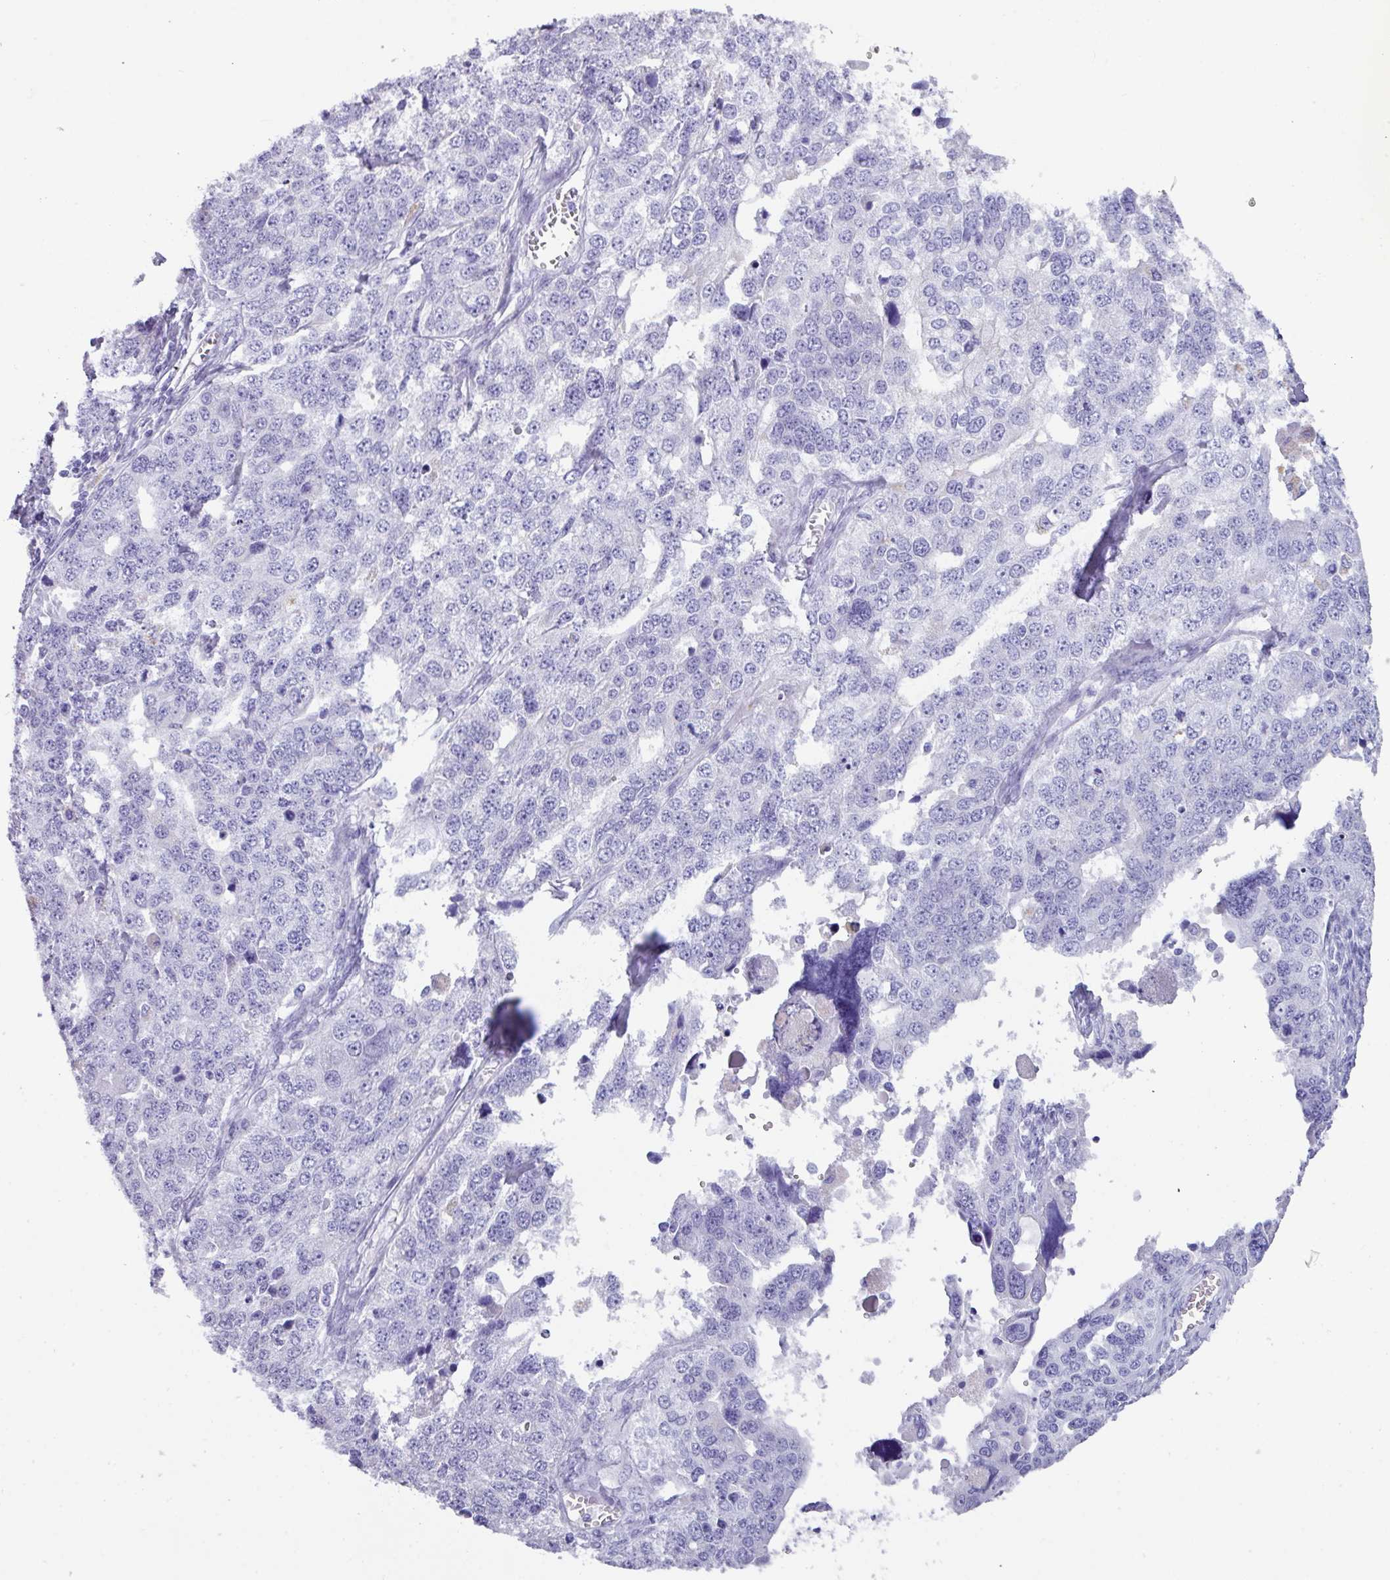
{"staining": {"intensity": "negative", "quantity": "none", "location": "none"}, "tissue": "ovarian cancer", "cell_type": "Tumor cells", "image_type": "cancer", "snomed": [{"axis": "morphology", "description": "Cystadenocarcinoma, serous, NOS"}, {"axis": "topography", "description": "Ovary"}], "caption": "The immunohistochemistry micrograph has no significant expression in tumor cells of ovarian cancer tissue. (Brightfield microscopy of DAB (3,3'-diaminobenzidine) IHC at high magnification).", "gene": "NCCRP1", "patient": {"sex": "female", "age": 76}}